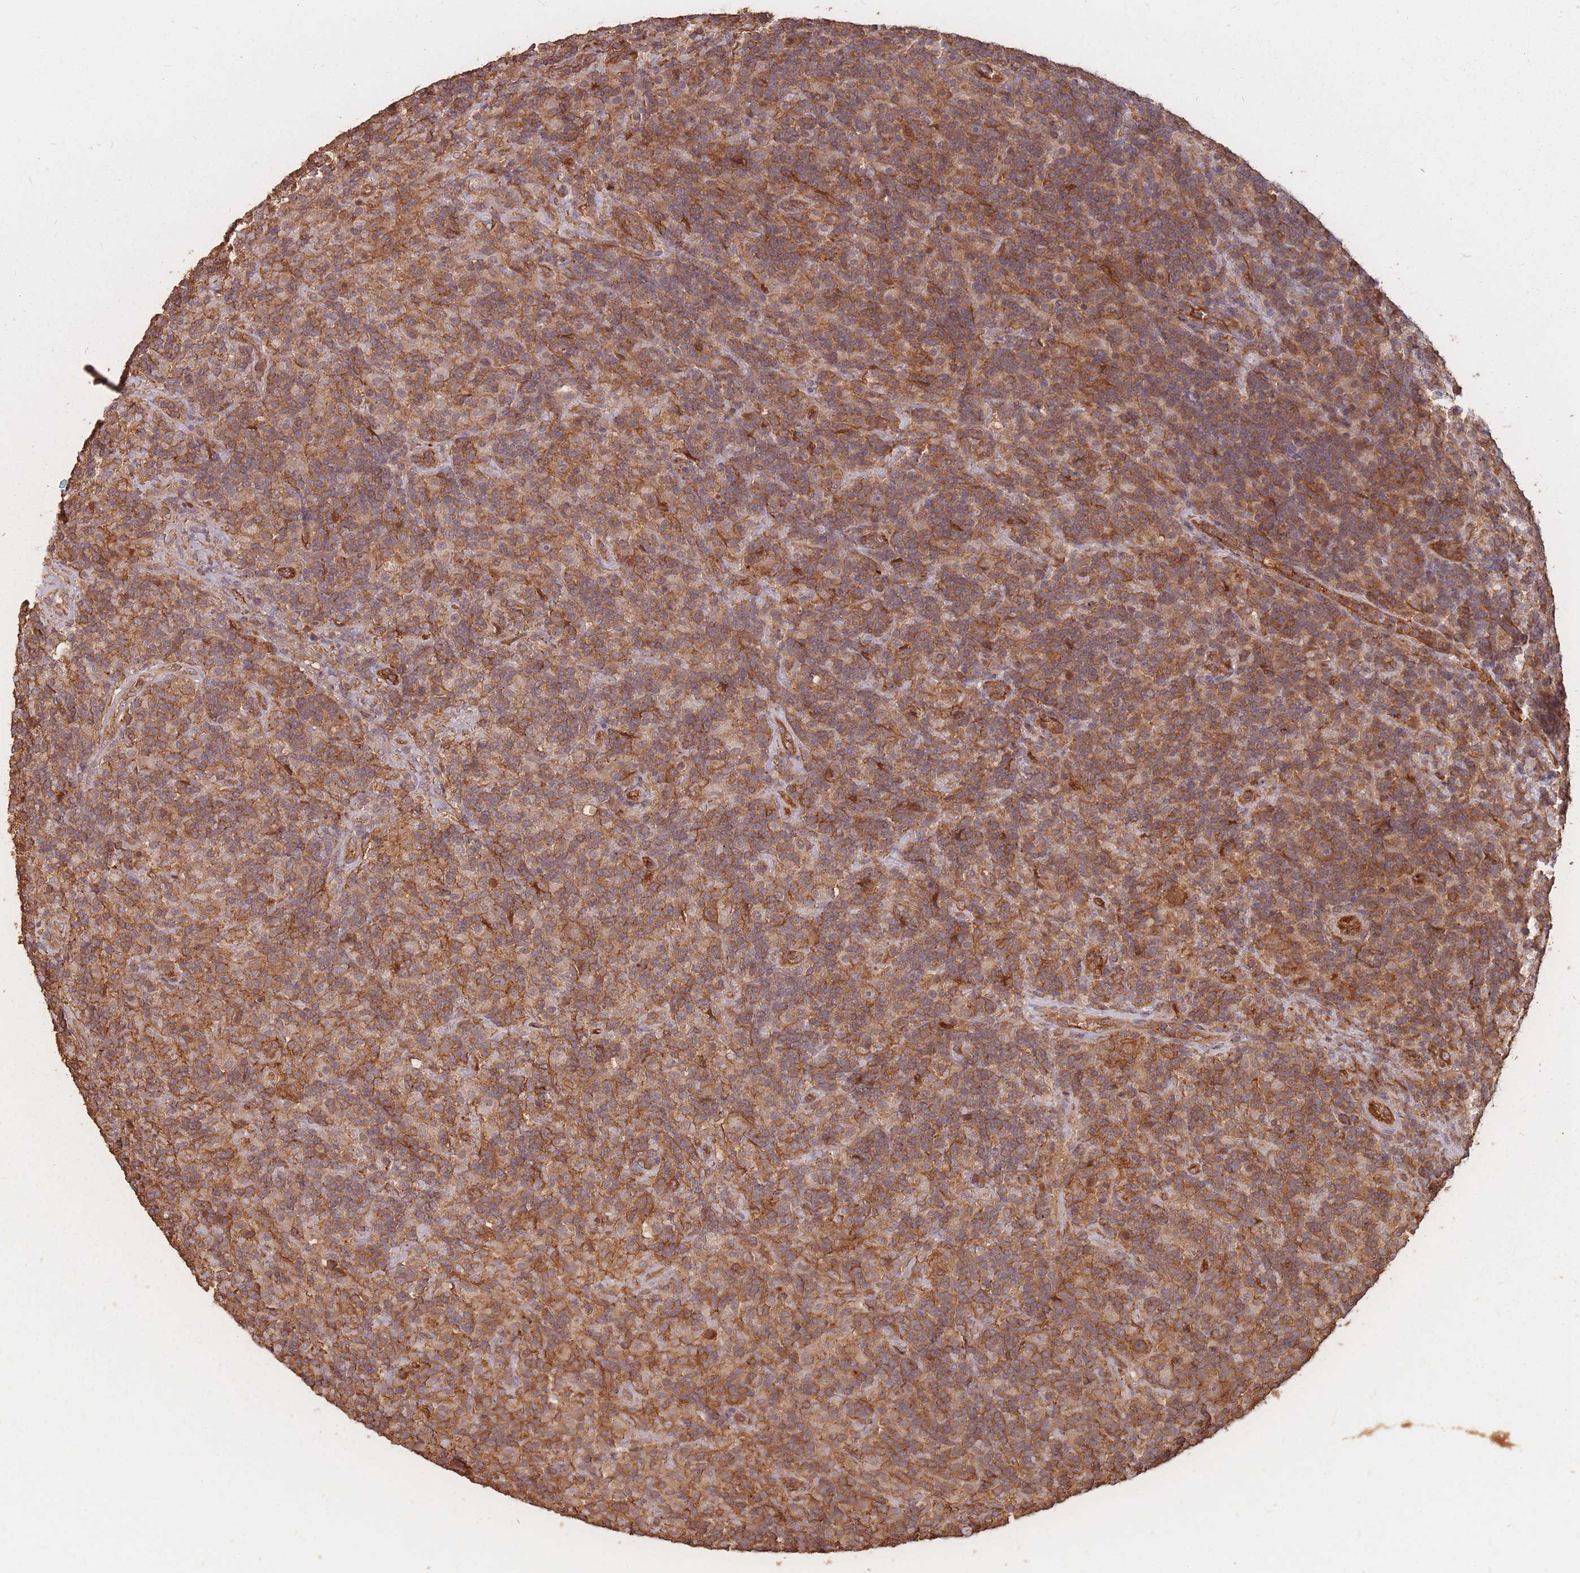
{"staining": {"intensity": "moderate", "quantity": ">75%", "location": "cytoplasmic/membranous"}, "tissue": "lymphoma", "cell_type": "Tumor cells", "image_type": "cancer", "snomed": [{"axis": "morphology", "description": "Hodgkin's disease, NOS"}, {"axis": "topography", "description": "Lymph node"}], "caption": "Lymphoma stained with a brown dye demonstrates moderate cytoplasmic/membranous positive positivity in approximately >75% of tumor cells.", "gene": "PLS3", "patient": {"sex": "male", "age": 70}}